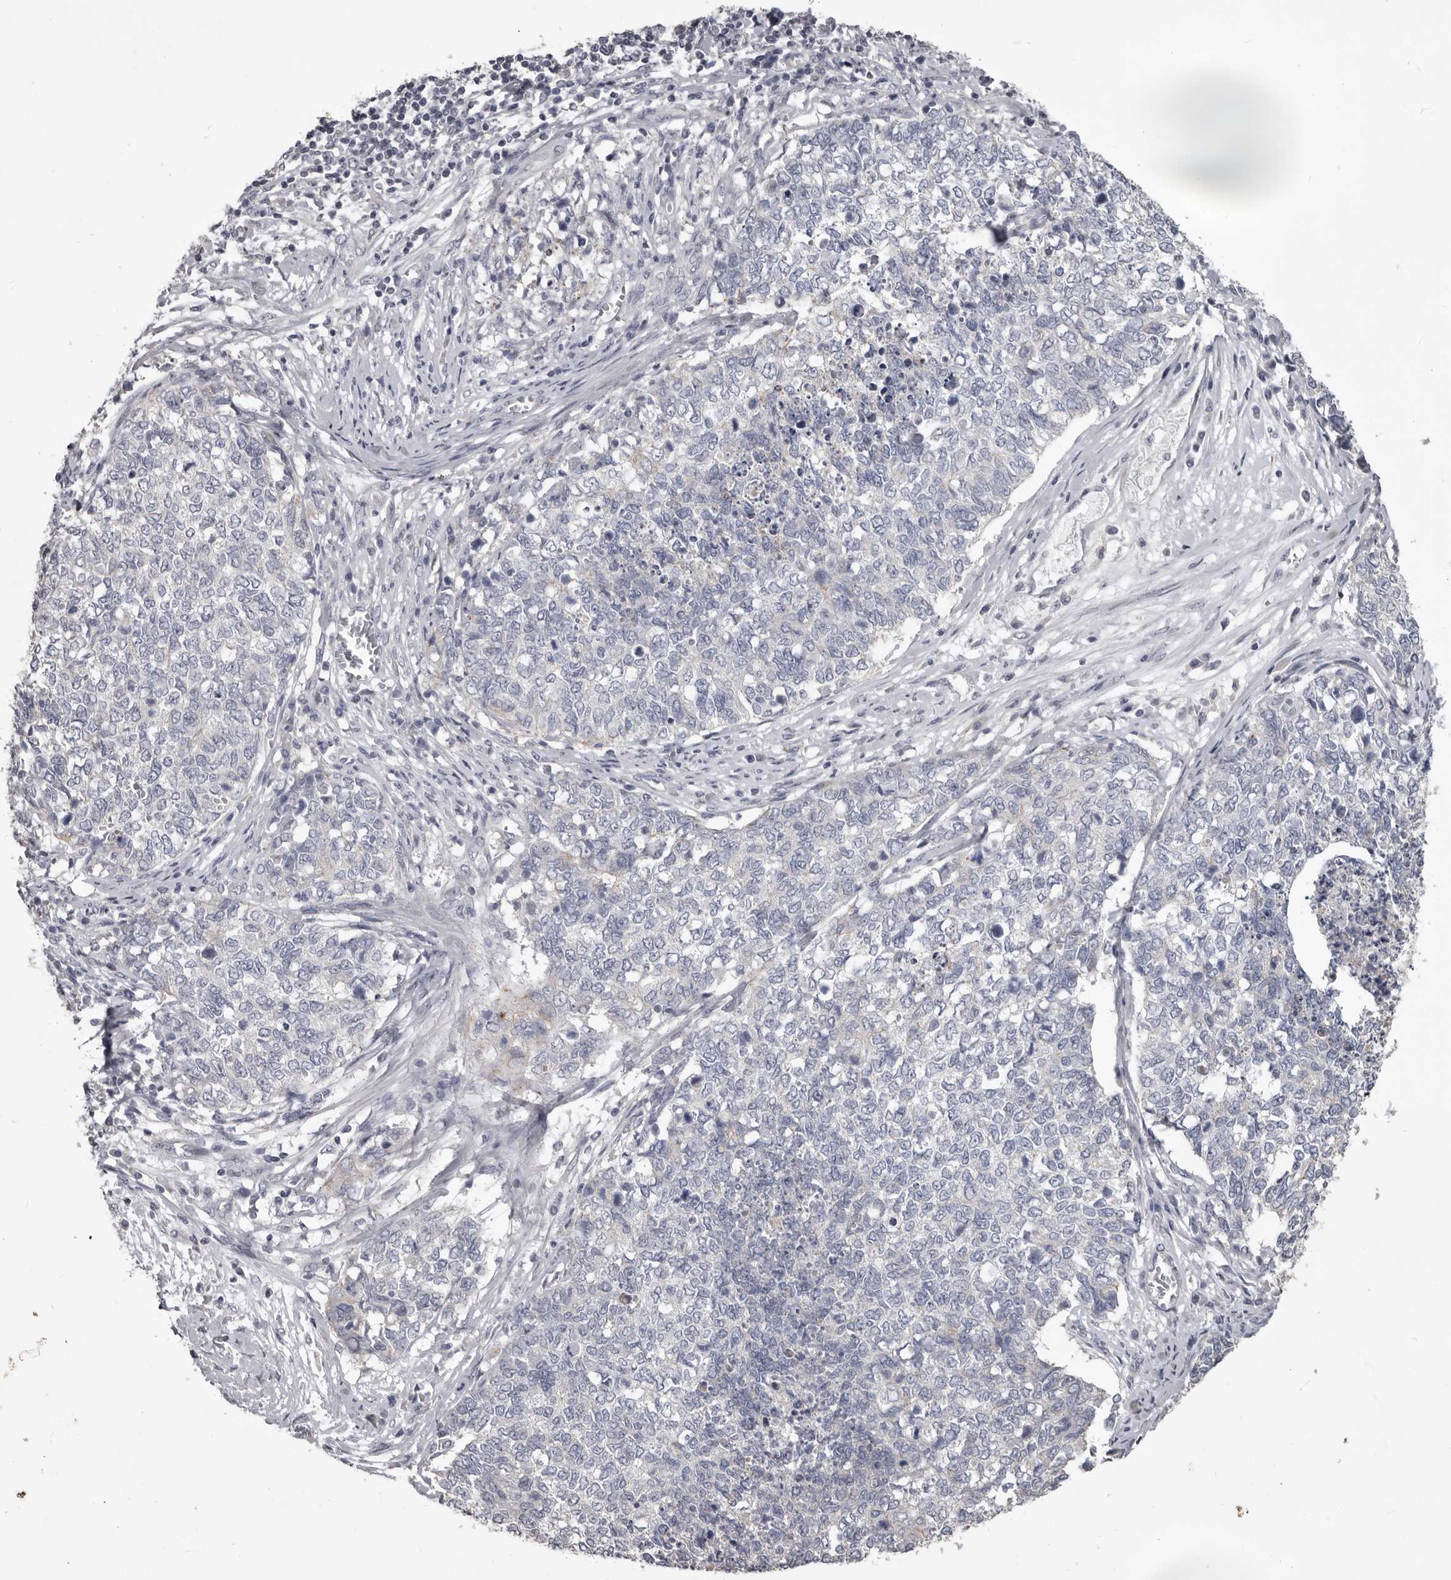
{"staining": {"intensity": "negative", "quantity": "none", "location": "none"}, "tissue": "cervical cancer", "cell_type": "Tumor cells", "image_type": "cancer", "snomed": [{"axis": "morphology", "description": "Squamous cell carcinoma, NOS"}, {"axis": "topography", "description": "Cervix"}], "caption": "This is an immunohistochemistry photomicrograph of human squamous cell carcinoma (cervical). There is no positivity in tumor cells.", "gene": "LPAR6", "patient": {"sex": "female", "age": 63}}